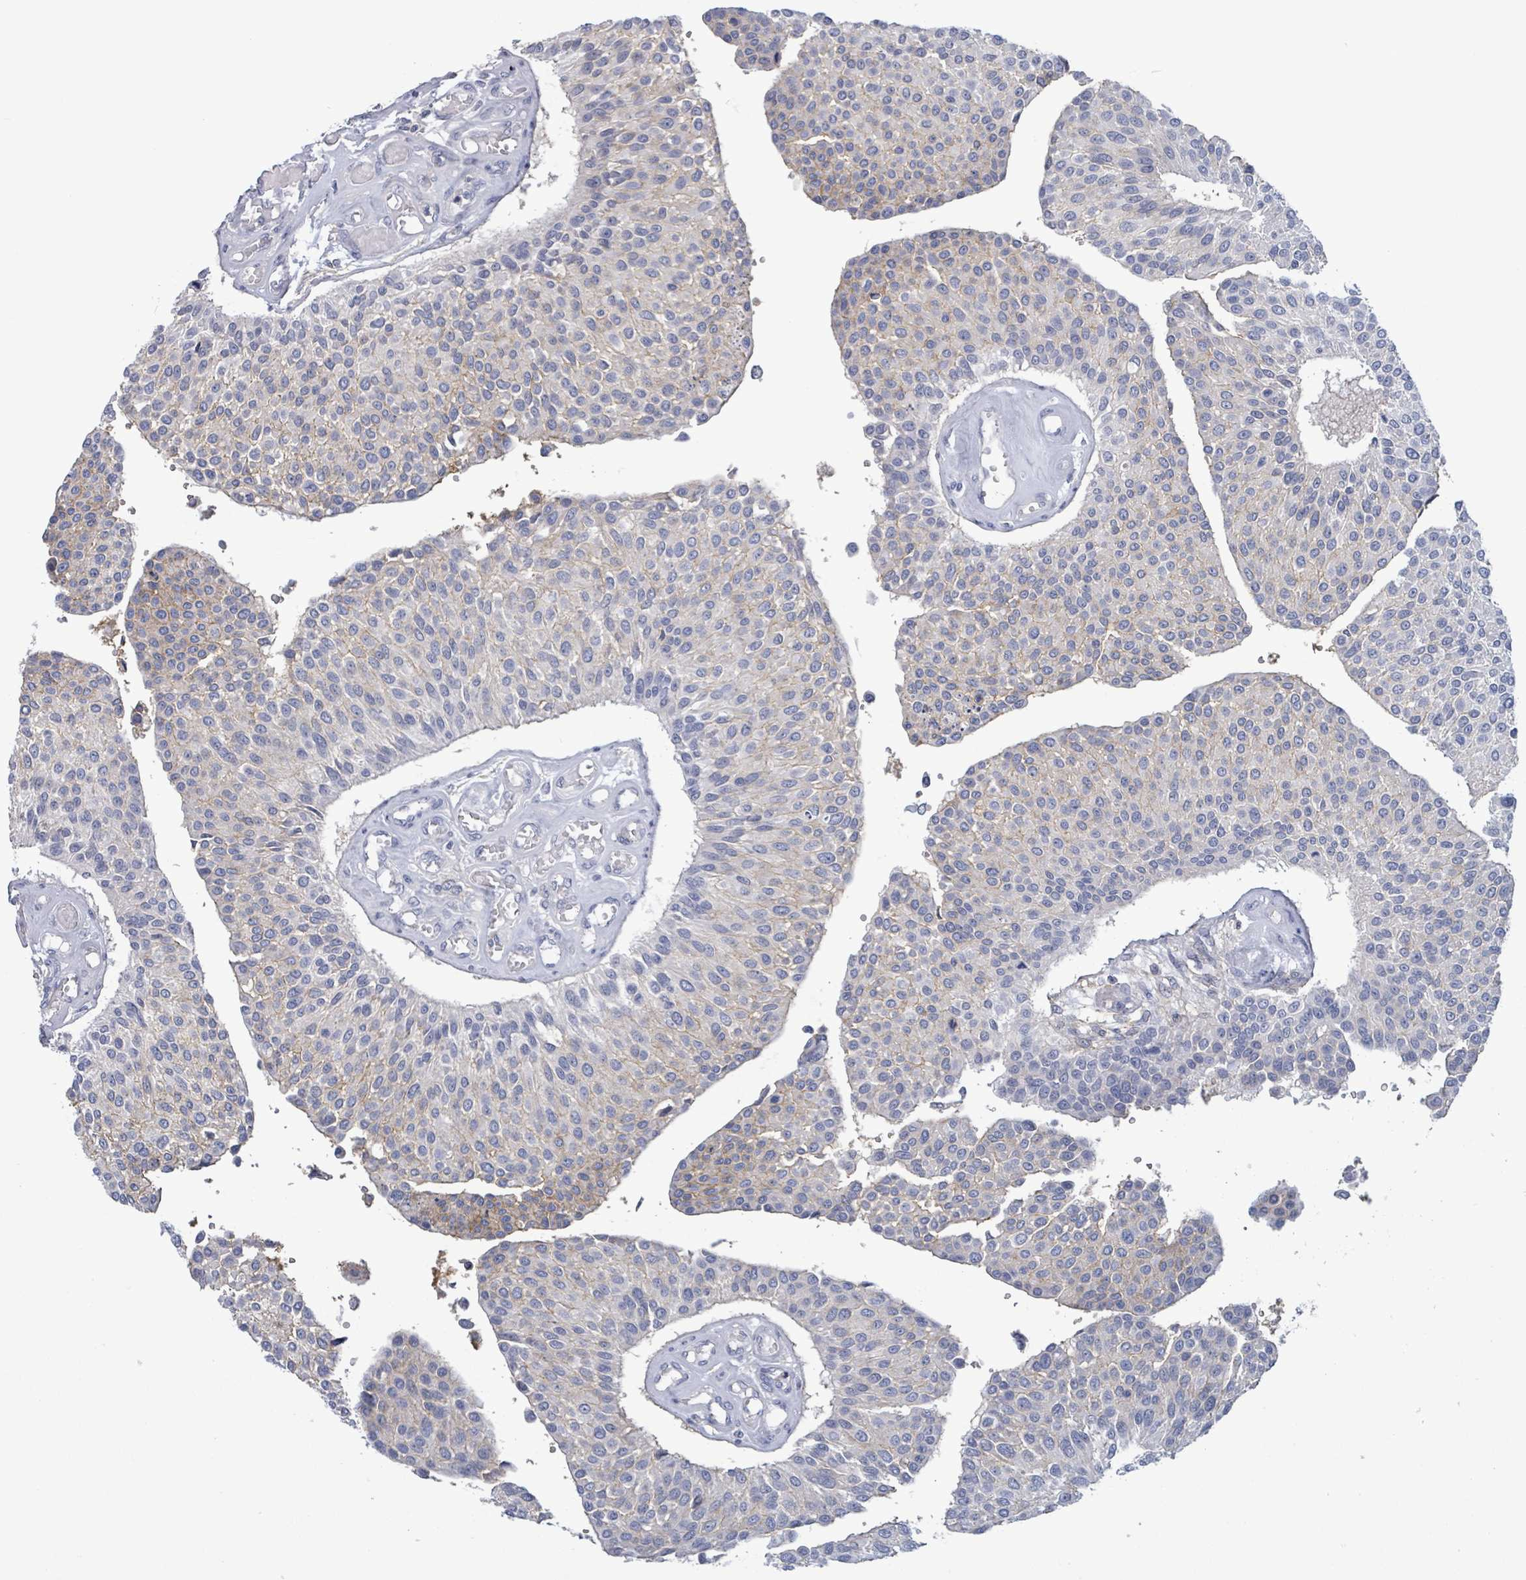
{"staining": {"intensity": "weak", "quantity": "<25%", "location": "cytoplasmic/membranous"}, "tissue": "urothelial cancer", "cell_type": "Tumor cells", "image_type": "cancer", "snomed": [{"axis": "morphology", "description": "Urothelial carcinoma, NOS"}, {"axis": "topography", "description": "Urinary bladder"}], "caption": "Urothelial cancer was stained to show a protein in brown. There is no significant expression in tumor cells. The staining is performed using DAB (3,3'-diaminobenzidine) brown chromogen with nuclei counter-stained in using hematoxylin.", "gene": "BSG", "patient": {"sex": "male", "age": 55}}